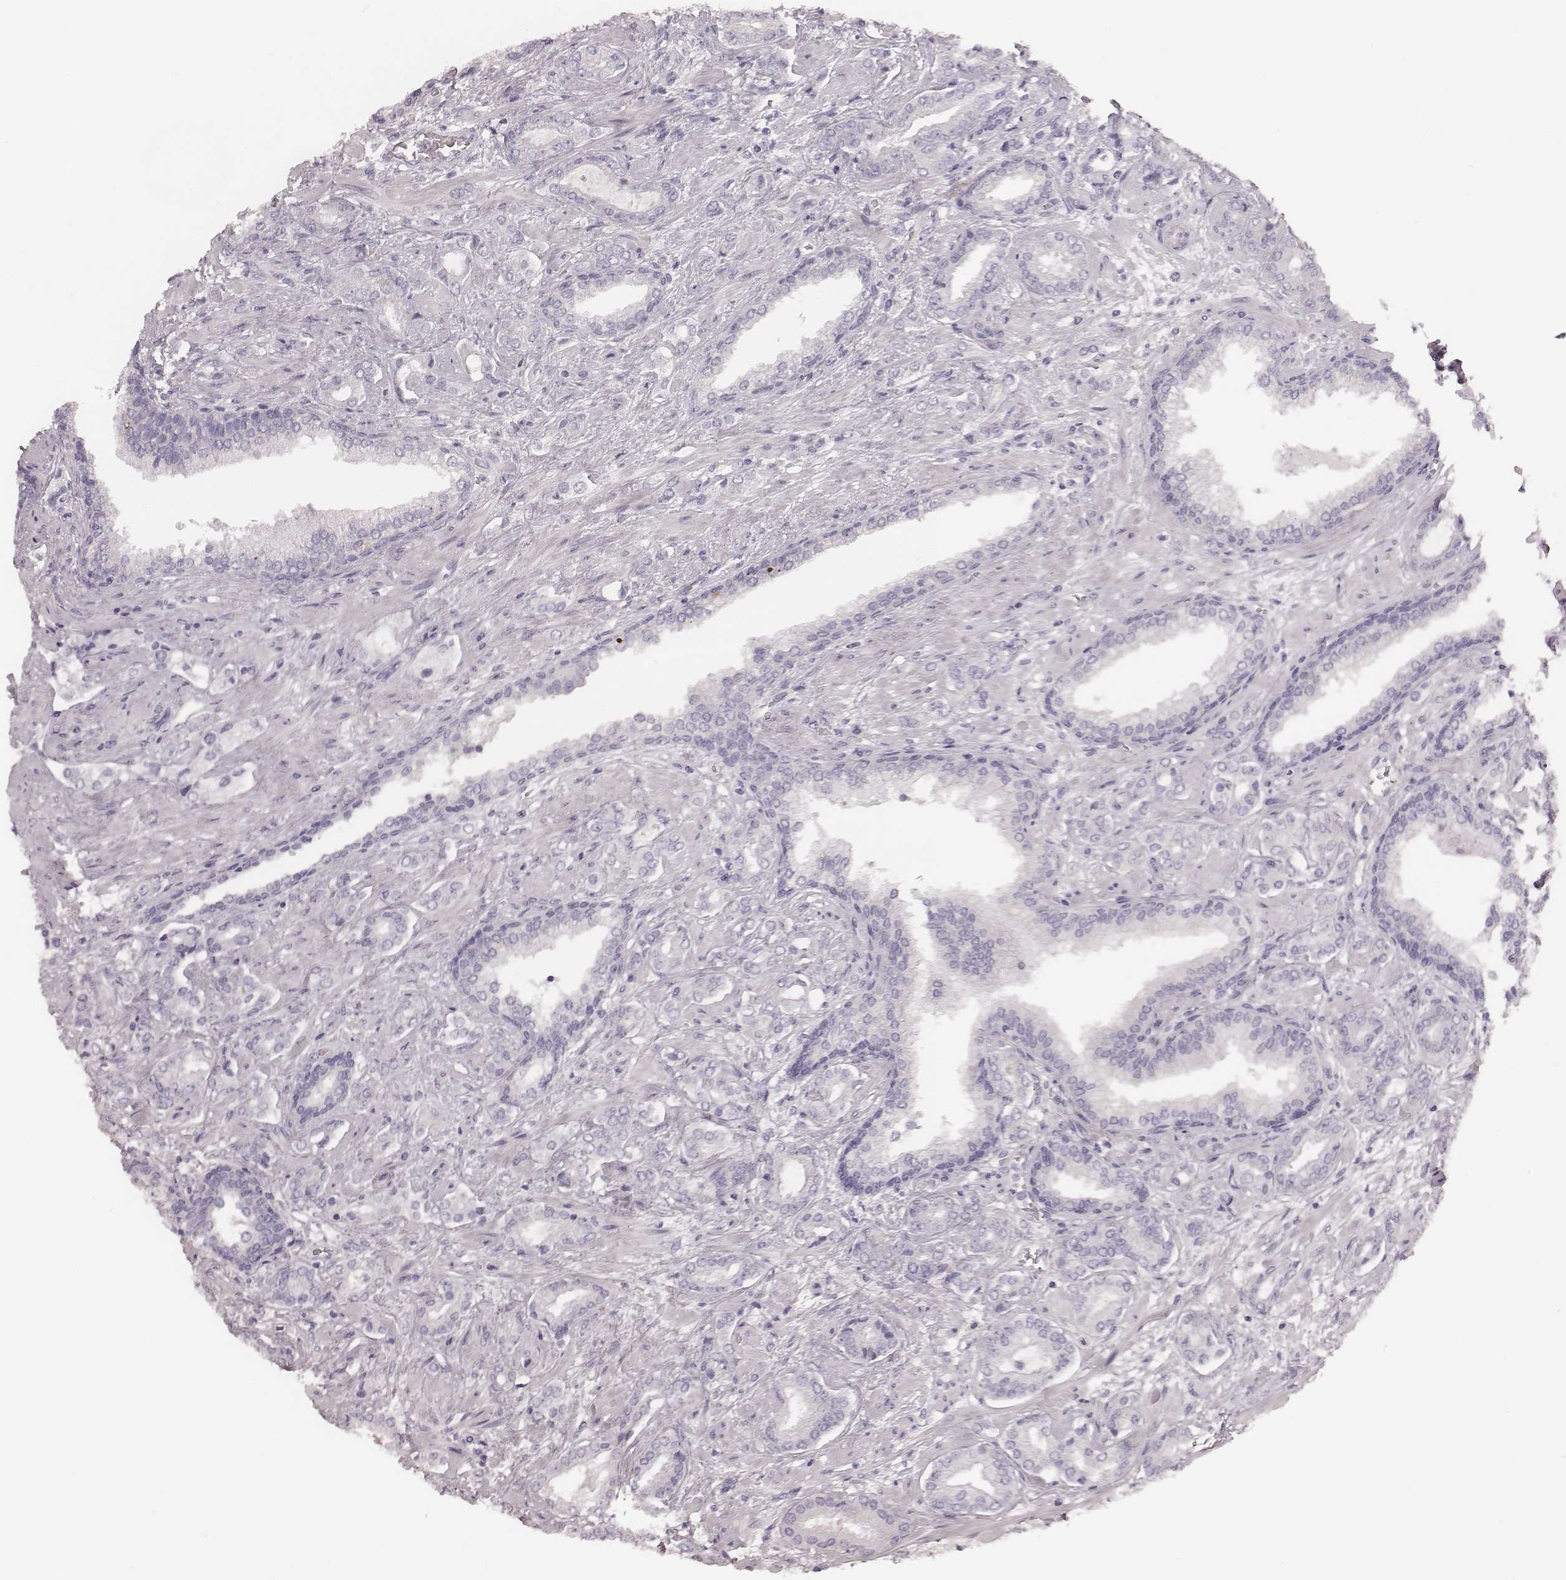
{"staining": {"intensity": "negative", "quantity": "none", "location": "none"}, "tissue": "prostate cancer", "cell_type": "Tumor cells", "image_type": "cancer", "snomed": [{"axis": "morphology", "description": "Adenocarcinoma, Low grade"}, {"axis": "topography", "description": "Prostate"}], "caption": "Immunohistochemical staining of human prostate low-grade adenocarcinoma shows no significant staining in tumor cells. (DAB (3,3'-diaminobenzidine) IHC with hematoxylin counter stain).", "gene": "ZP4", "patient": {"sex": "male", "age": 61}}